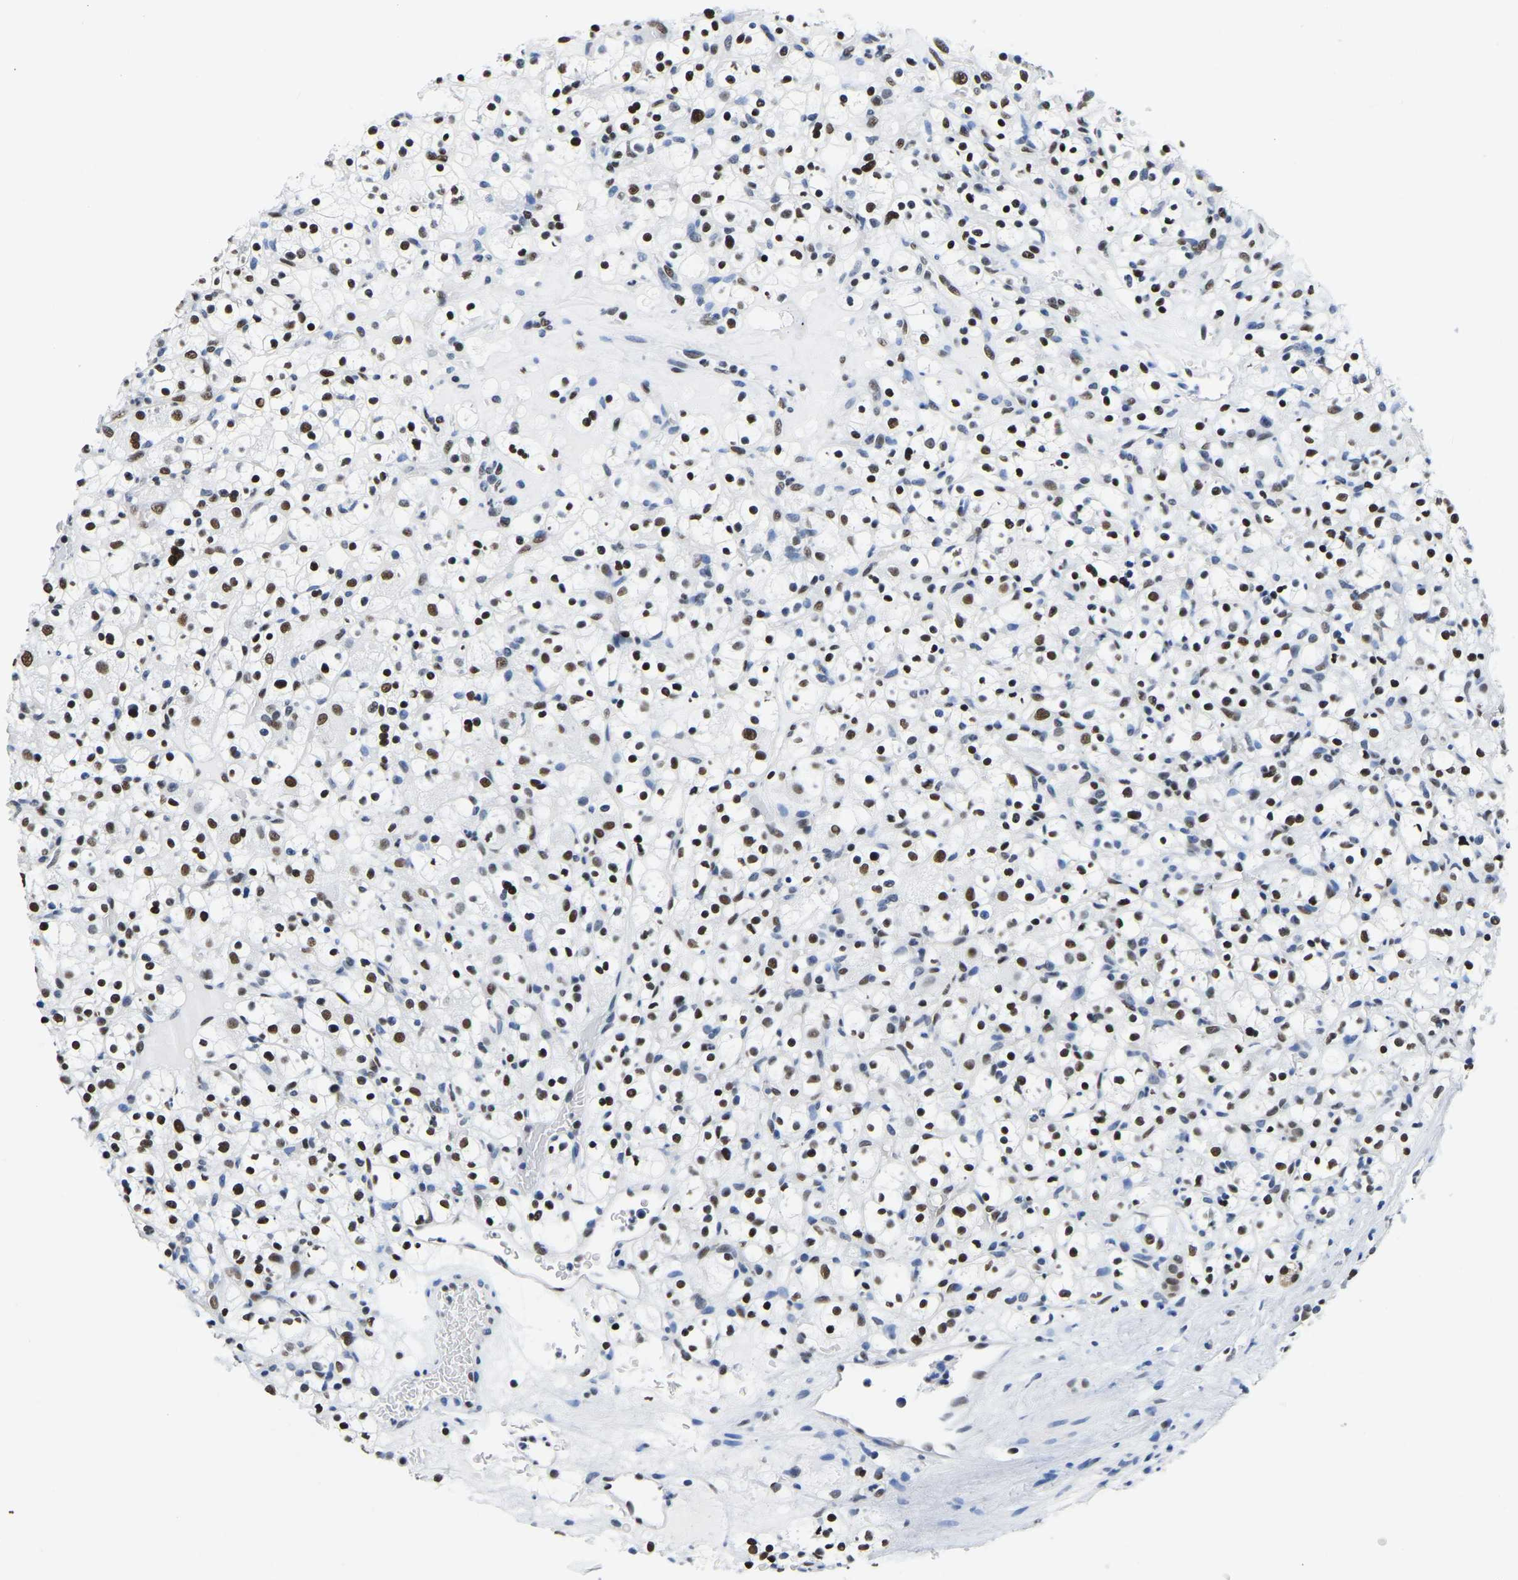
{"staining": {"intensity": "moderate", "quantity": ">75%", "location": "nuclear"}, "tissue": "renal cancer", "cell_type": "Tumor cells", "image_type": "cancer", "snomed": [{"axis": "morphology", "description": "Normal tissue, NOS"}, {"axis": "morphology", "description": "Adenocarcinoma, NOS"}, {"axis": "topography", "description": "Kidney"}], "caption": "The micrograph exhibits staining of renal cancer, revealing moderate nuclear protein expression (brown color) within tumor cells.", "gene": "UBA1", "patient": {"sex": "female", "age": 72}}